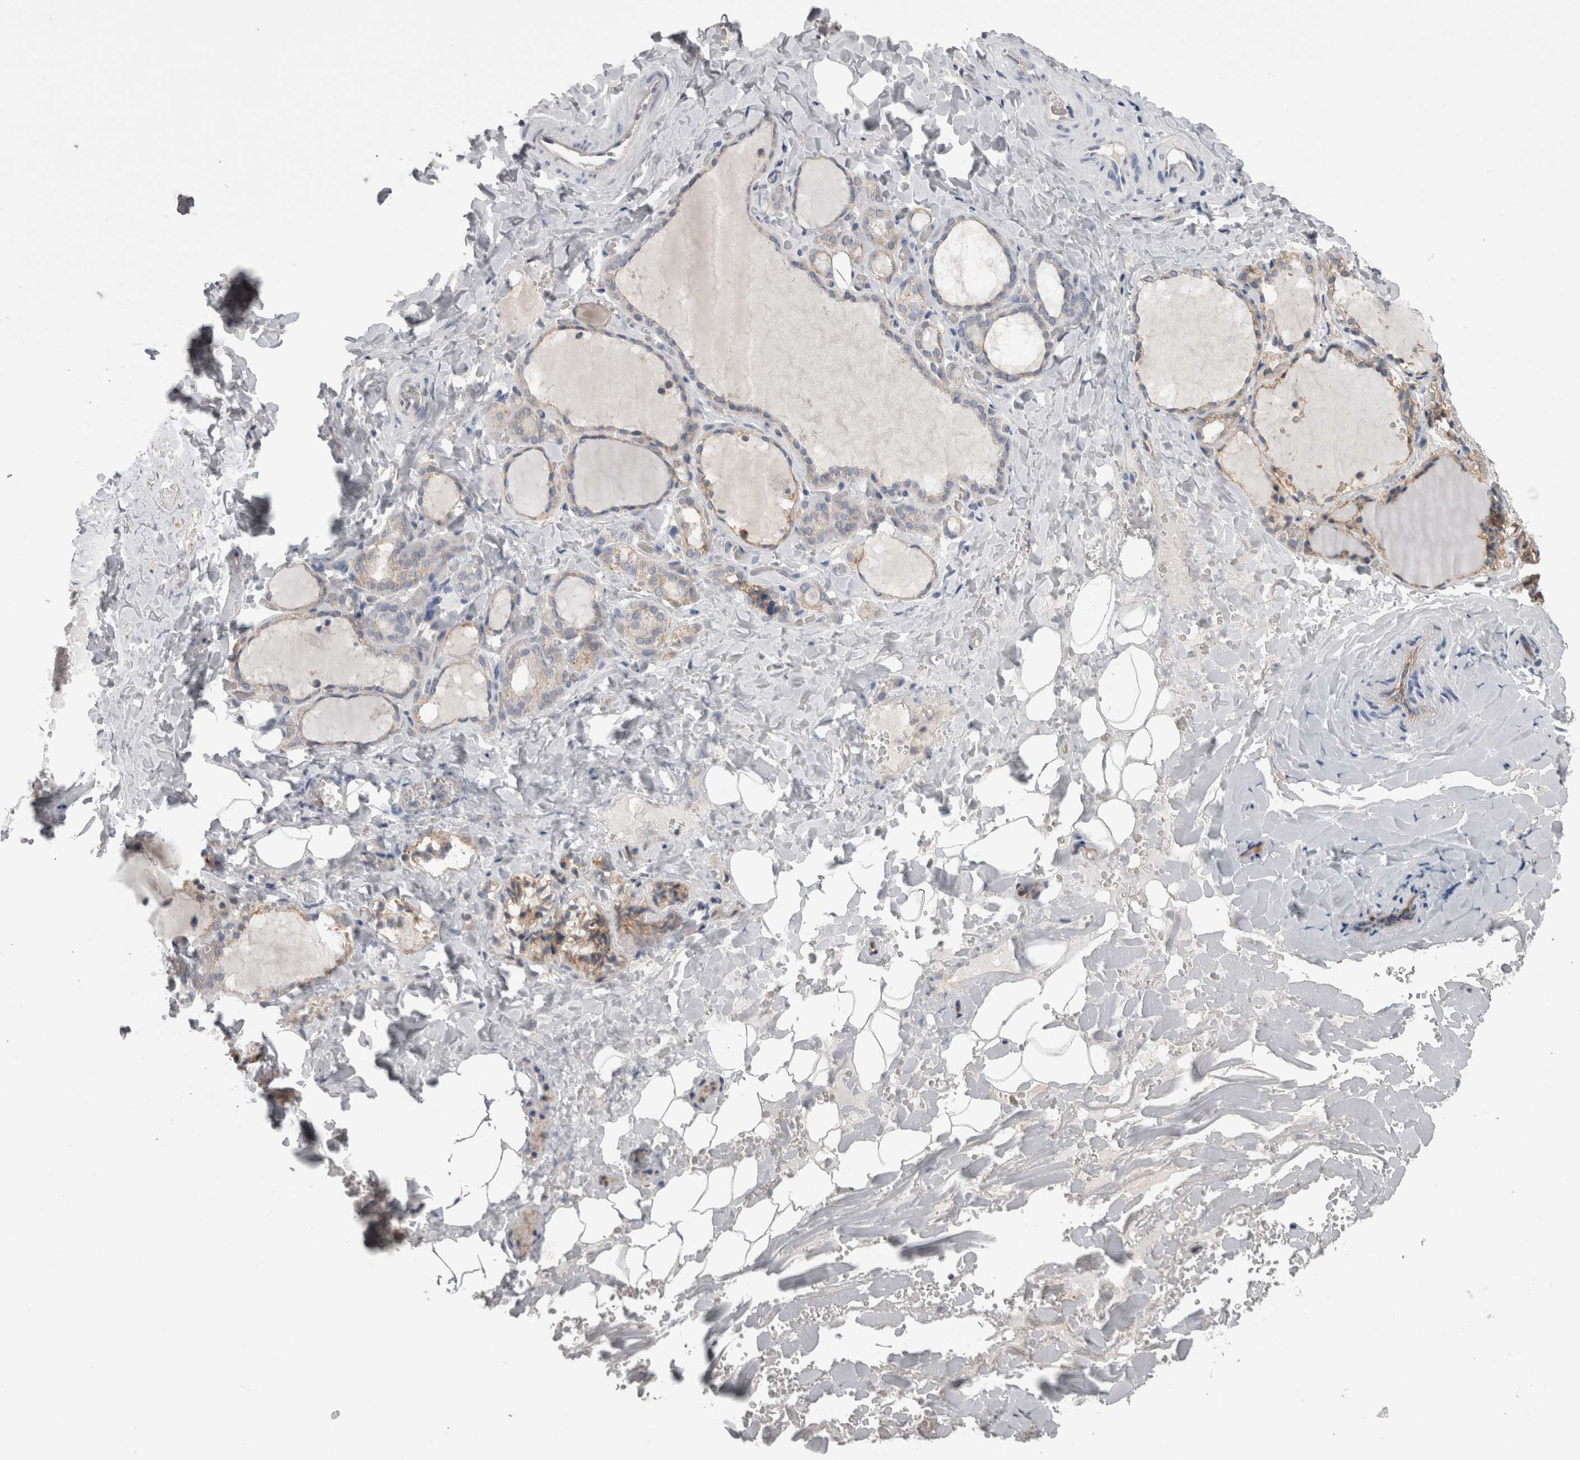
{"staining": {"intensity": "weak", "quantity": "25%-75%", "location": "cytoplasmic/membranous"}, "tissue": "thyroid gland", "cell_type": "Glandular cells", "image_type": "normal", "snomed": [{"axis": "morphology", "description": "Normal tissue, NOS"}, {"axis": "topography", "description": "Thyroid gland"}], "caption": "IHC photomicrograph of normal human thyroid gland stained for a protein (brown), which exhibits low levels of weak cytoplasmic/membranous expression in approximately 25%-75% of glandular cells.", "gene": "NECTIN2", "patient": {"sex": "female", "age": 22}}